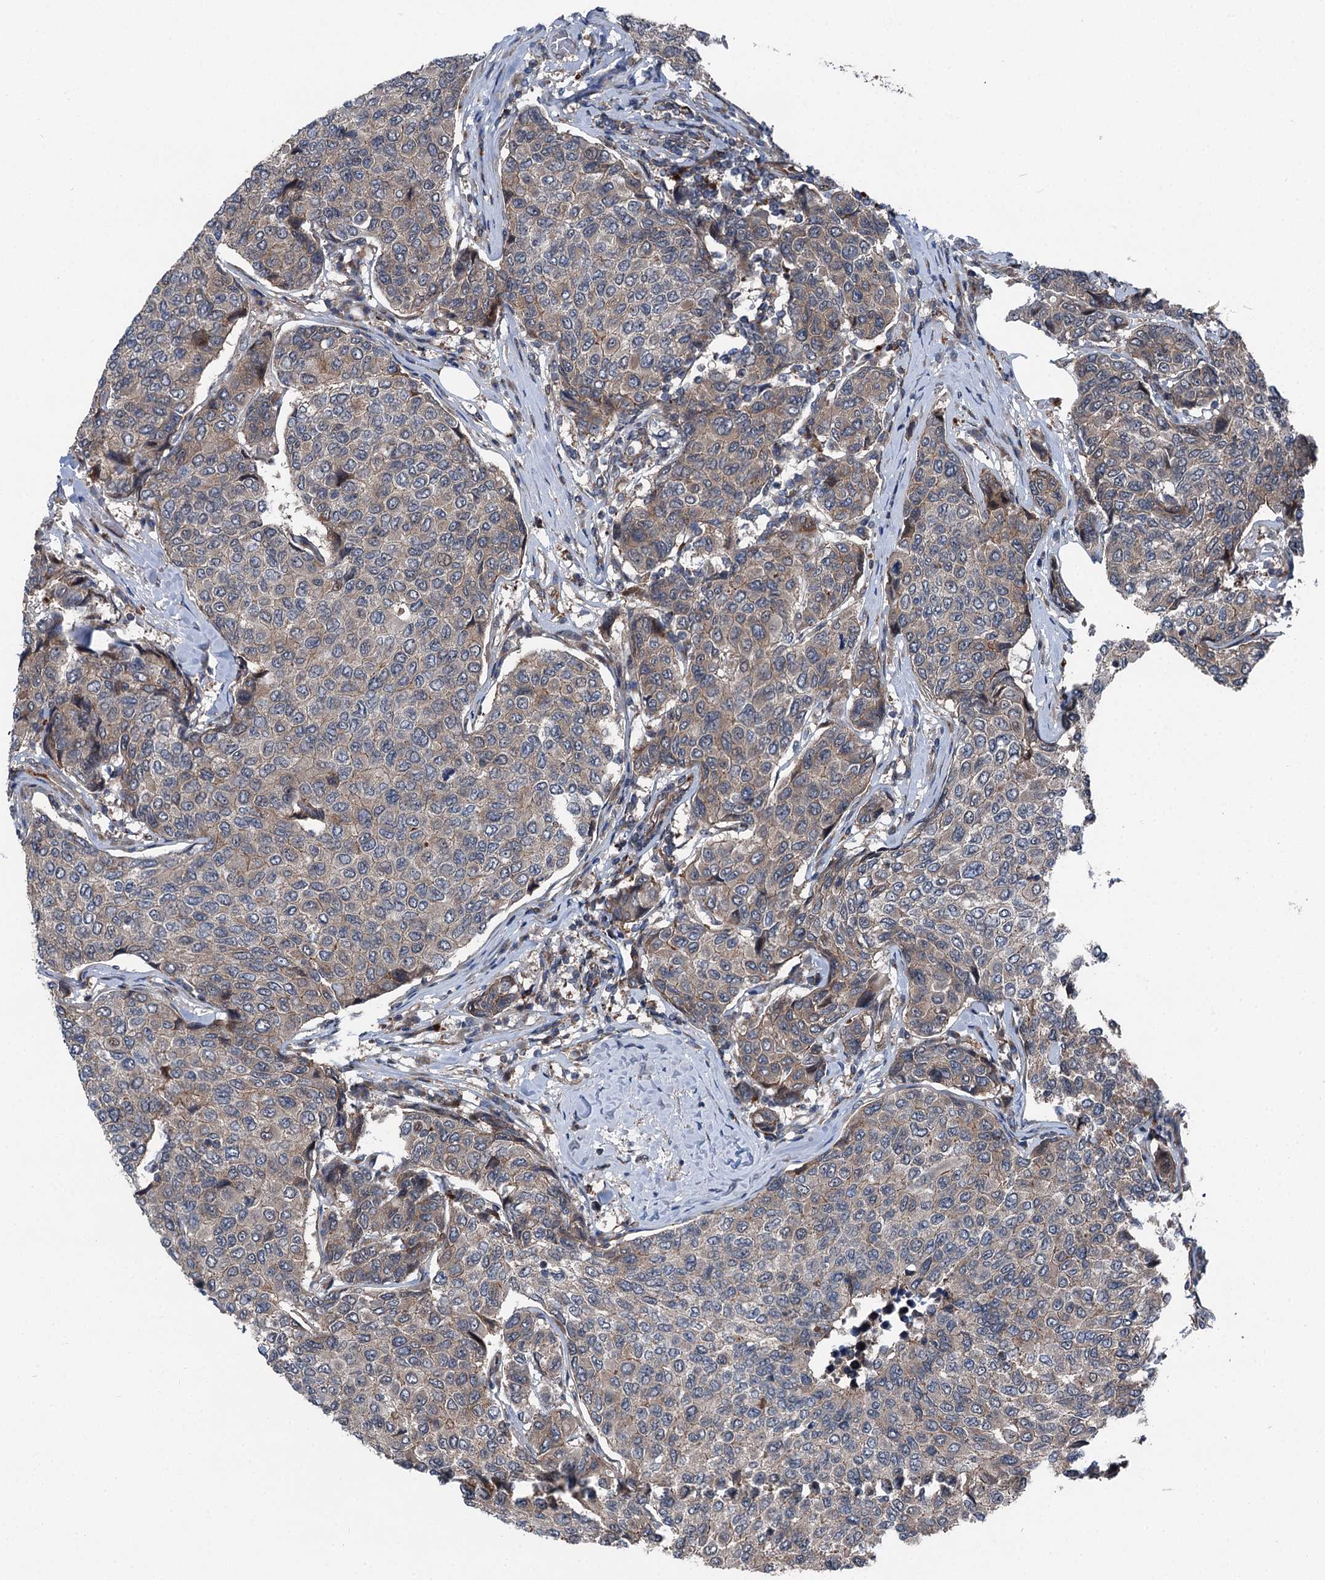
{"staining": {"intensity": "weak", "quantity": "25%-75%", "location": "cytoplasmic/membranous"}, "tissue": "breast cancer", "cell_type": "Tumor cells", "image_type": "cancer", "snomed": [{"axis": "morphology", "description": "Duct carcinoma"}, {"axis": "topography", "description": "Breast"}], "caption": "Tumor cells show low levels of weak cytoplasmic/membranous expression in about 25%-75% of cells in human breast cancer (infiltrating ductal carcinoma). The protein is shown in brown color, while the nuclei are stained blue.", "gene": "POLR1D", "patient": {"sex": "female", "age": 55}}